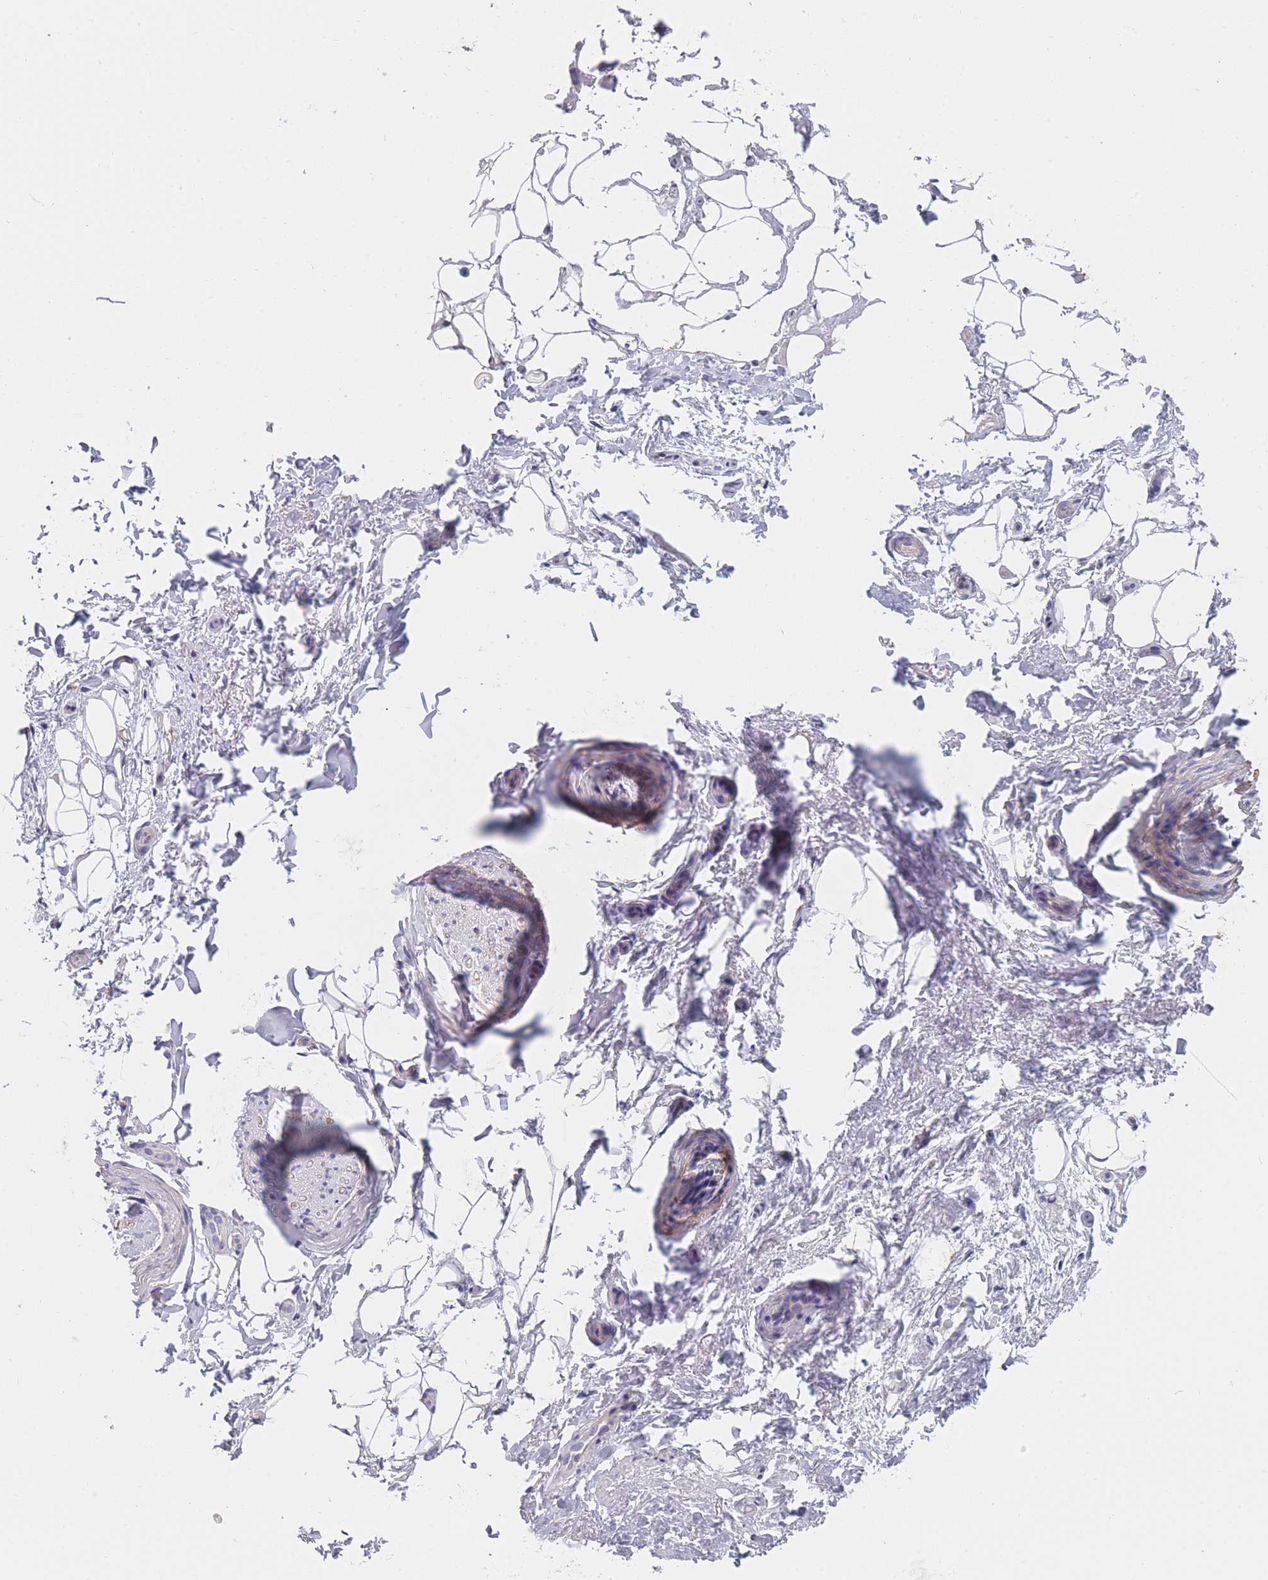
{"staining": {"intensity": "negative", "quantity": "none", "location": "none"}, "tissue": "adipose tissue", "cell_type": "Adipocytes", "image_type": "normal", "snomed": [{"axis": "morphology", "description": "Normal tissue, NOS"}, {"axis": "topography", "description": "Peripheral nerve tissue"}], "caption": "This image is of benign adipose tissue stained with IHC to label a protein in brown with the nuclei are counter-stained blue. There is no expression in adipocytes.", "gene": "CLEC12A", "patient": {"sex": "female", "age": 61}}